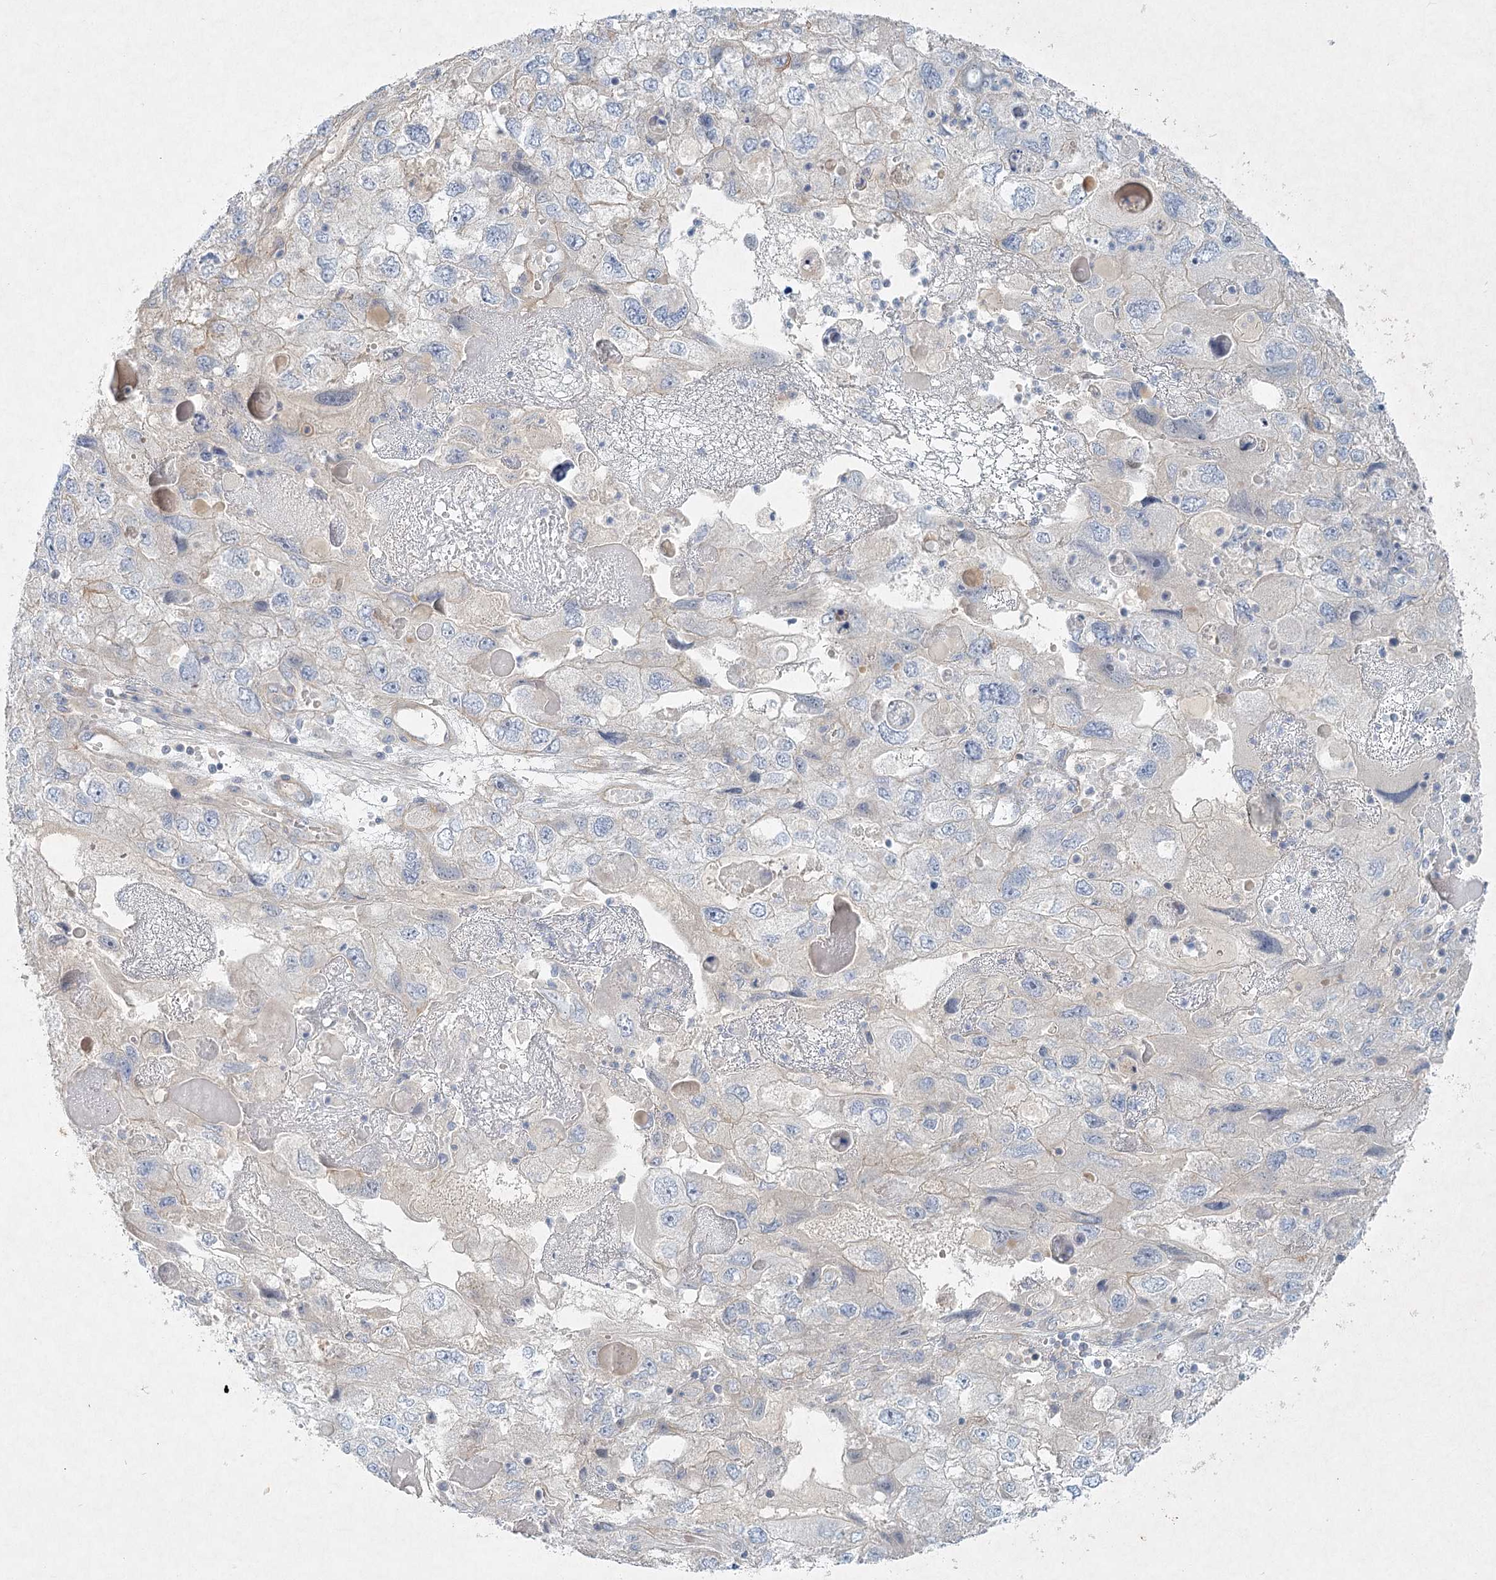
{"staining": {"intensity": "weak", "quantity": "<25%", "location": "cytoplasmic/membranous"}, "tissue": "endometrial cancer", "cell_type": "Tumor cells", "image_type": "cancer", "snomed": [{"axis": "morphology", "description": "Adenocarcinoma, NOS"}, {"axis": "topography", "description": "Endometrium"}], "caption": "Protein analysis of adenocarcinoma (endometrial) shows no significant expression in tumor cells.", "gene": "DNMBP", "patient": {"sex": "female", "age": 49}}